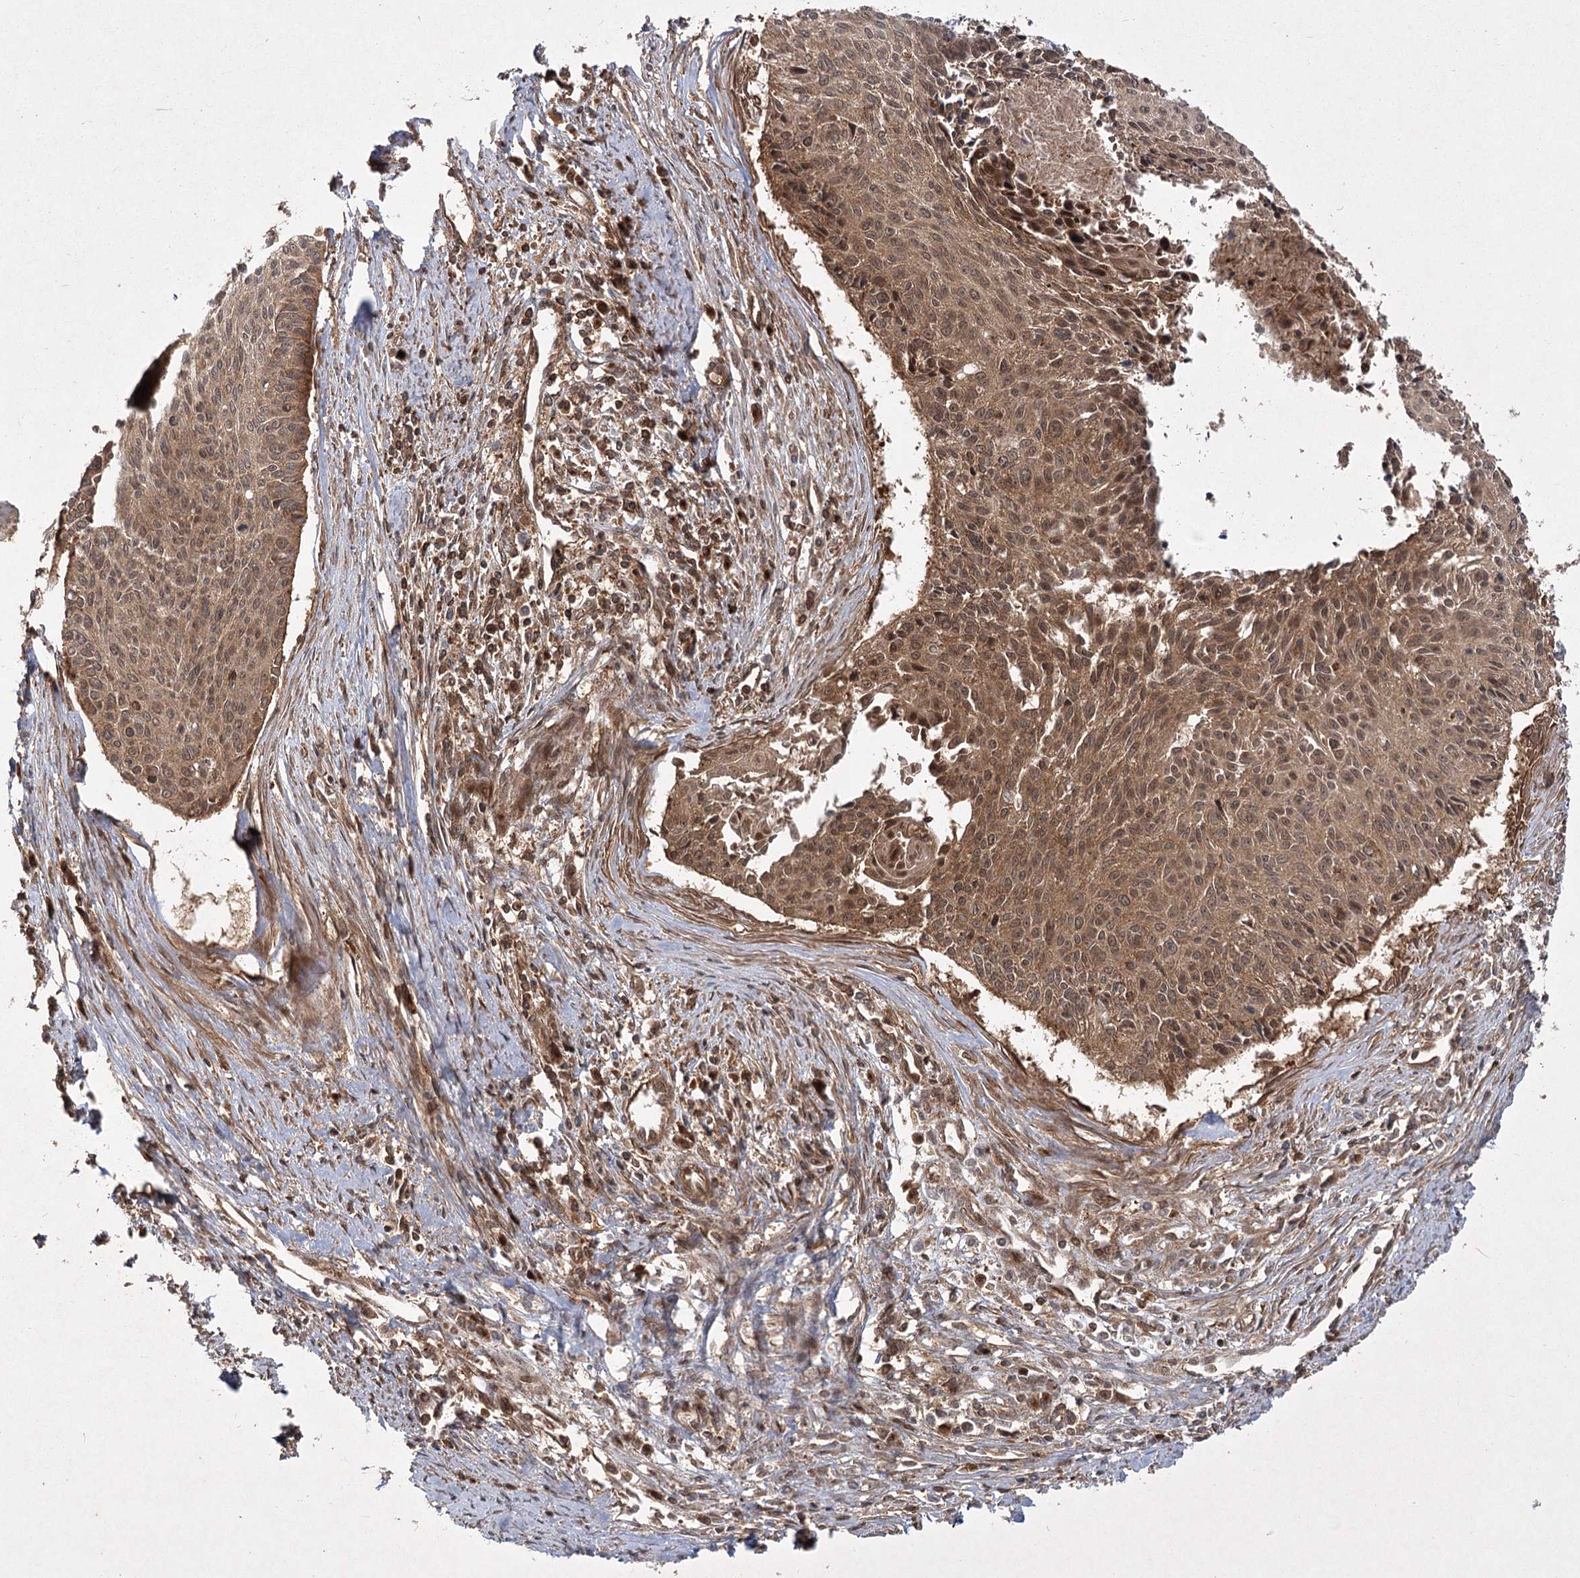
{"staining": {"intensity": "moderate", "quantity": ">75%", "location": "cytoplasmic/membranous,nuclear"}, "tissue": "cervical cancer", "cell_type": "Tumor cells", "image_type": "cancer", "snomed": [{"axis": "morphology", "description": "Squamous cell carcinoma, NOS"}, {"axis": "topography", "description": "Cervix"}], "caption": "Immunohistochemical staining of human squamous cell carcinoma (cervical) shows medium levels of moderate cytoplasmic/membranous and nuclear expression in about >75% of tumor cells.", "gene": "MDFIC", "patient": {"sex": "female", "age": 55}}